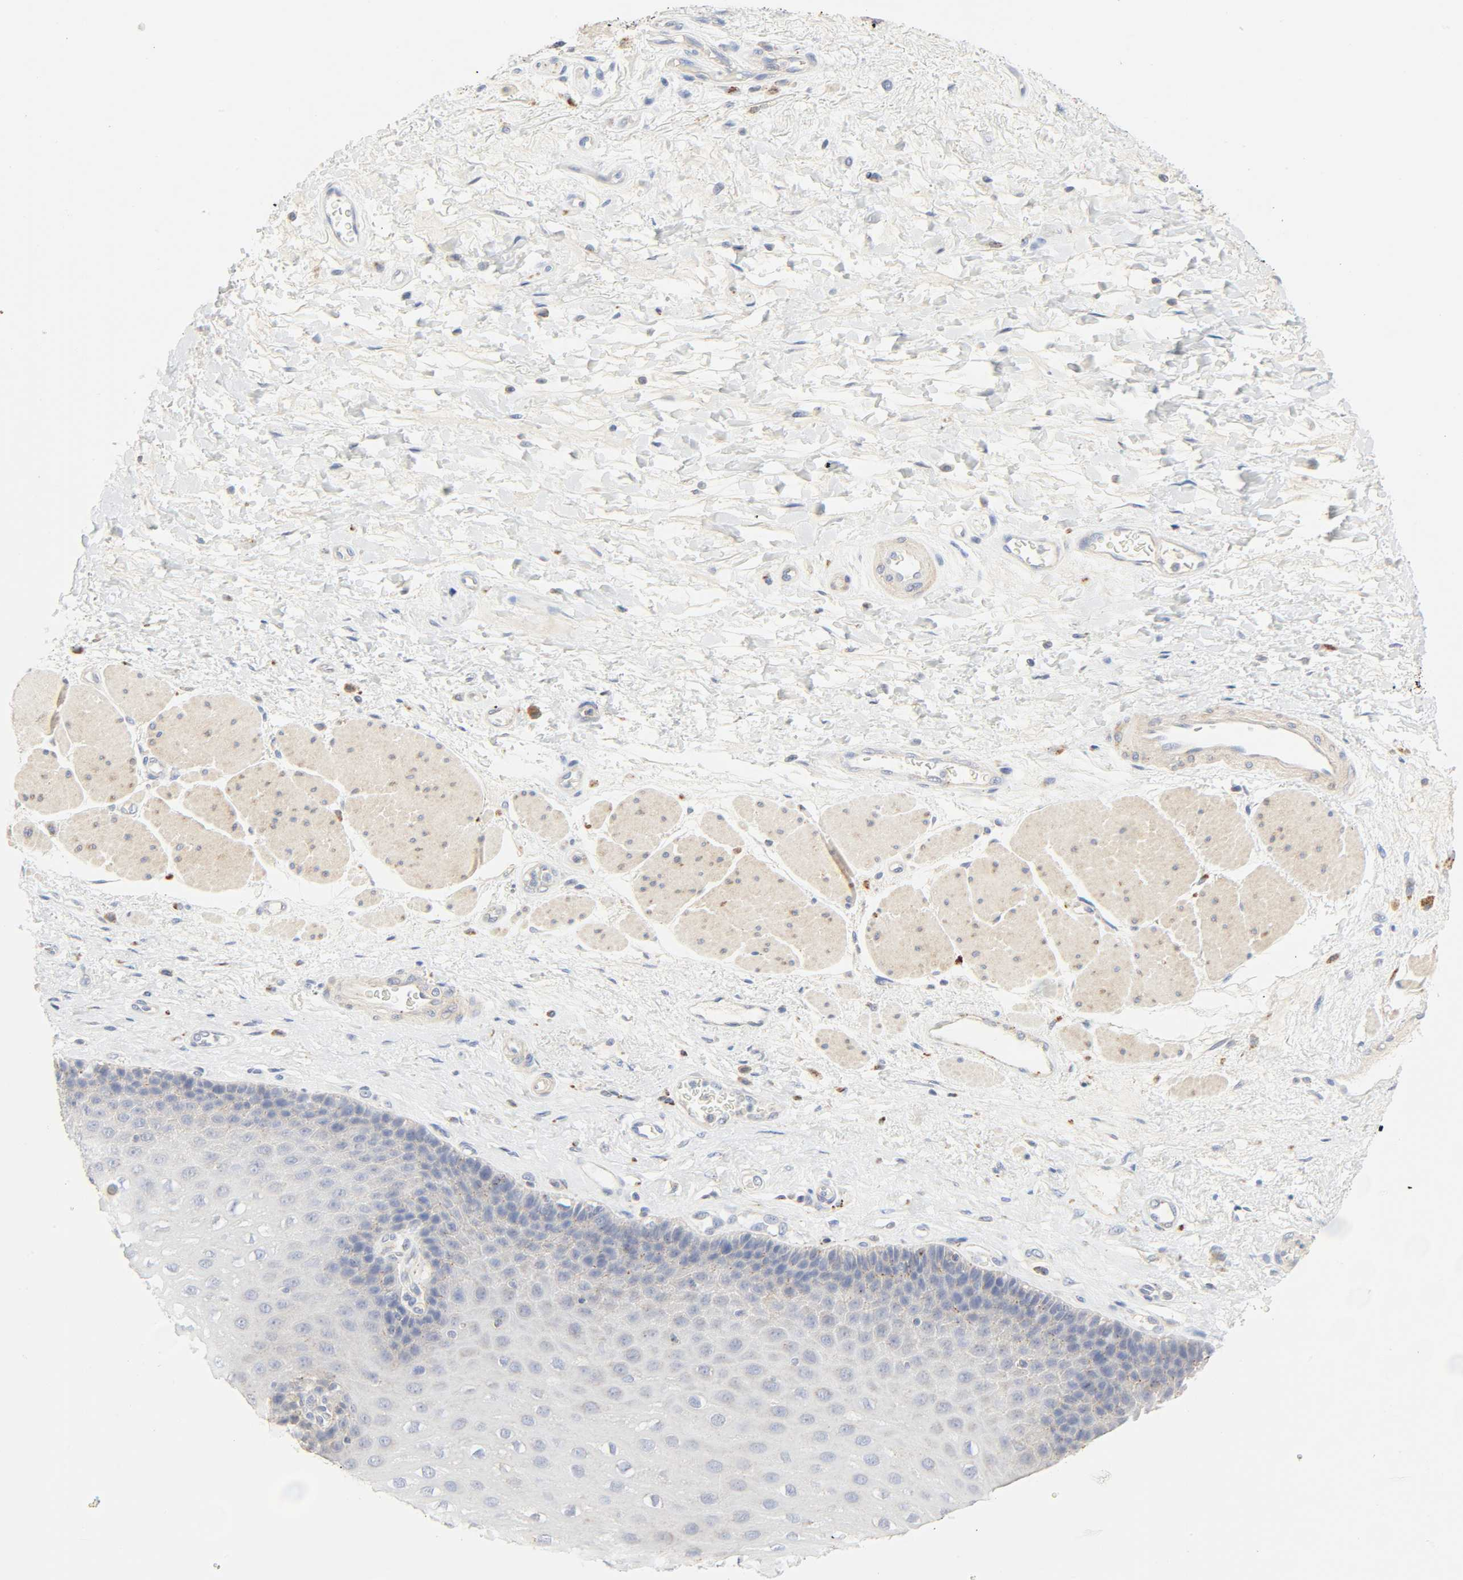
{"staining": {"intensity": "weak", "quantity": "<25%", "location": "cytoplasmic/membranous"}, "tissue": "esophagus", "cell_type": "Squamous epithelial cells", "image_type": "normal", "snomed": [{"axis": "morphology", "description": "Normal tissue, NOS"}, {"axis": "topography", "description": "Esophagus"}], "caption": "The image reveals no significant staining in squamous epithelial cells of esophagus.", "gene": "CAMK2A", "patient": {"sex": "female", "age": 72}}